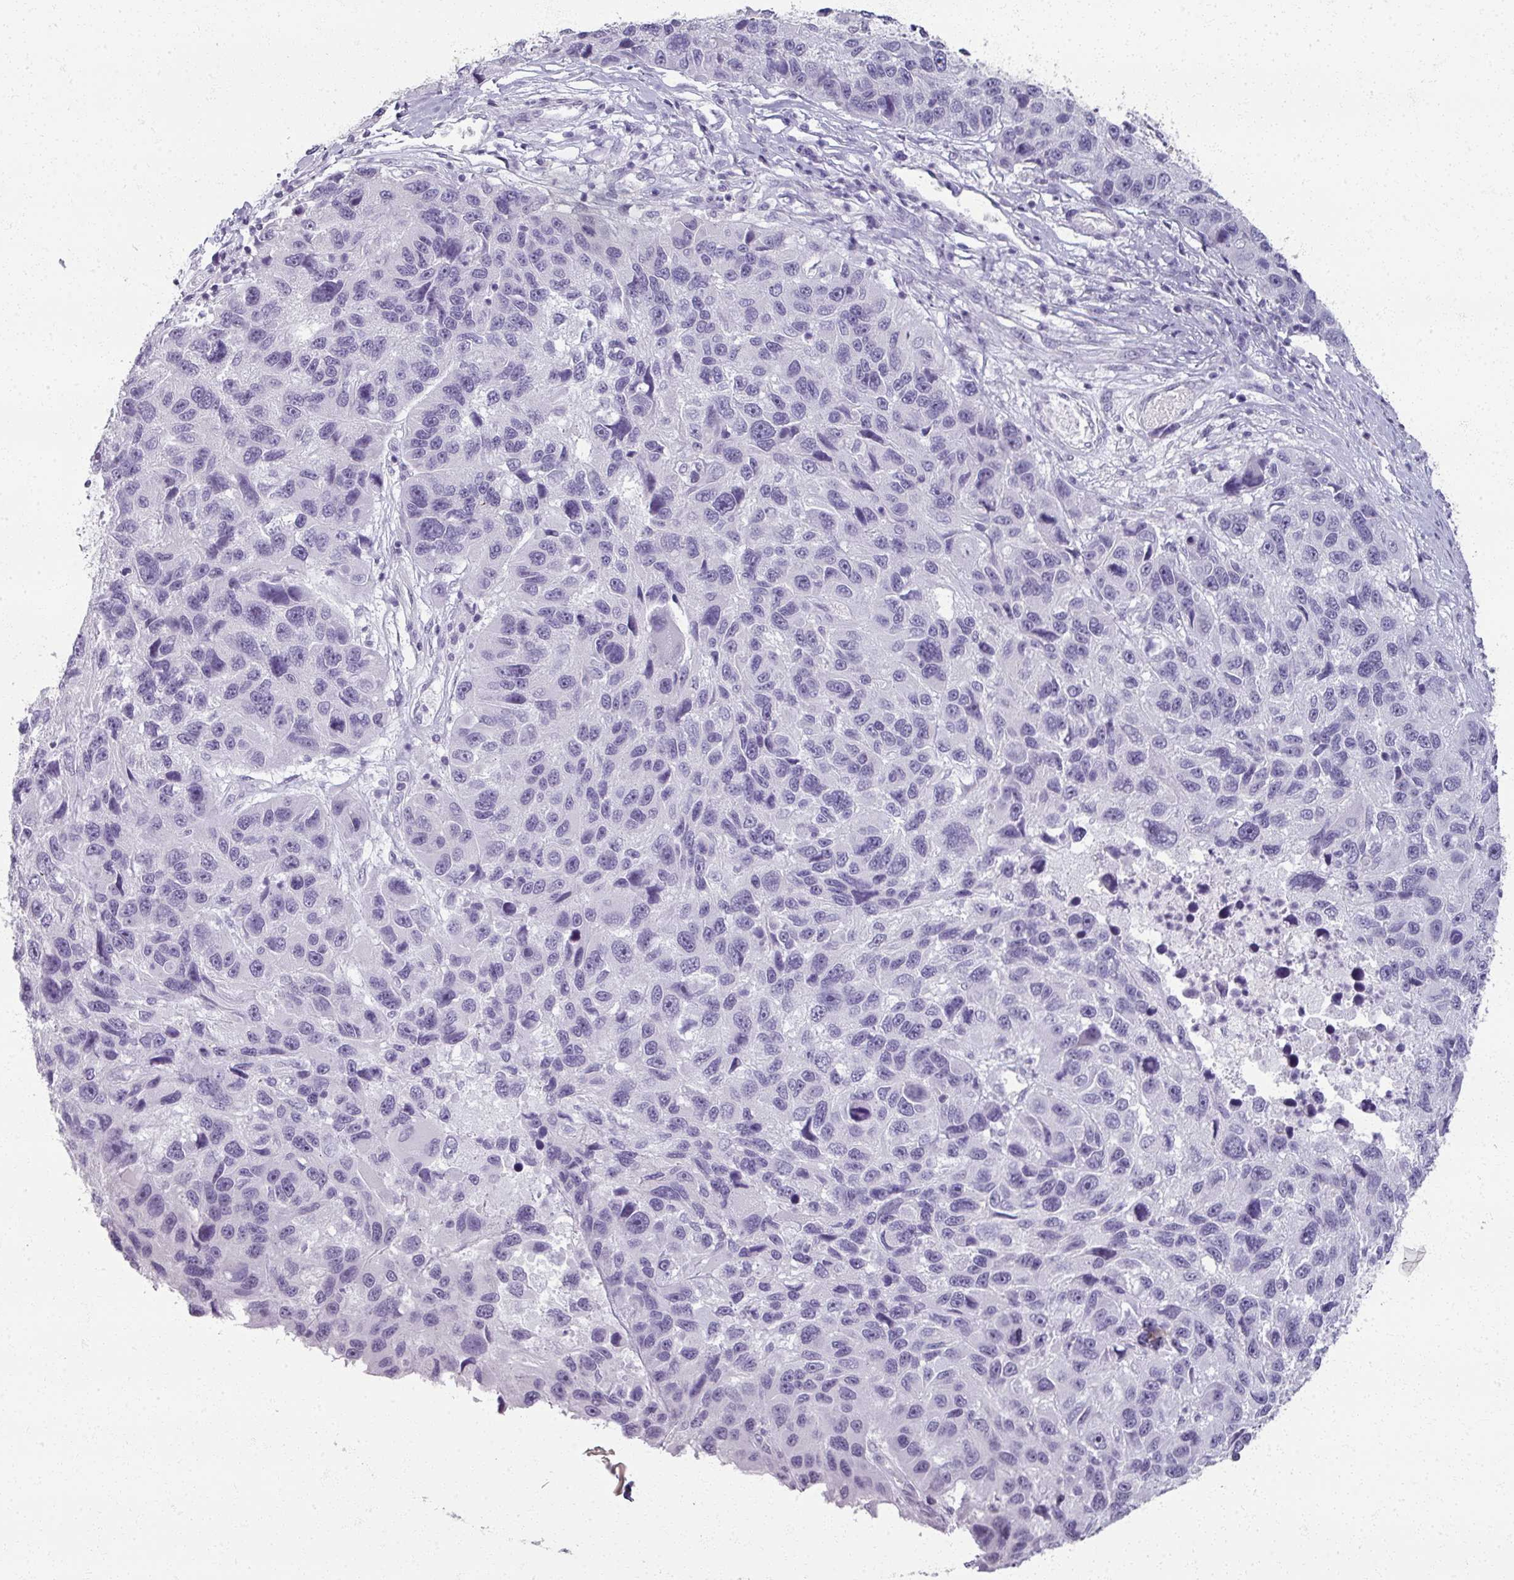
{"staining": {"intensity": "negative", "quantity": "none", "location": "none"}, "tissue": "melanoma", "cell_type": "Tumor cells", "image_type": "cancer", "snomed": [{"axis": "morphology", "description": "Malignant melanoma, NOS"}, {"axis": "topography", "description": "Skin"}], "caption": "This is an immunohistochemistry (IHC) photomicrograph of malignant melanoma. There is no staining in tumor cells.", "gene": "RFPL2", "patient": {"sex": "male", "age": 53}}